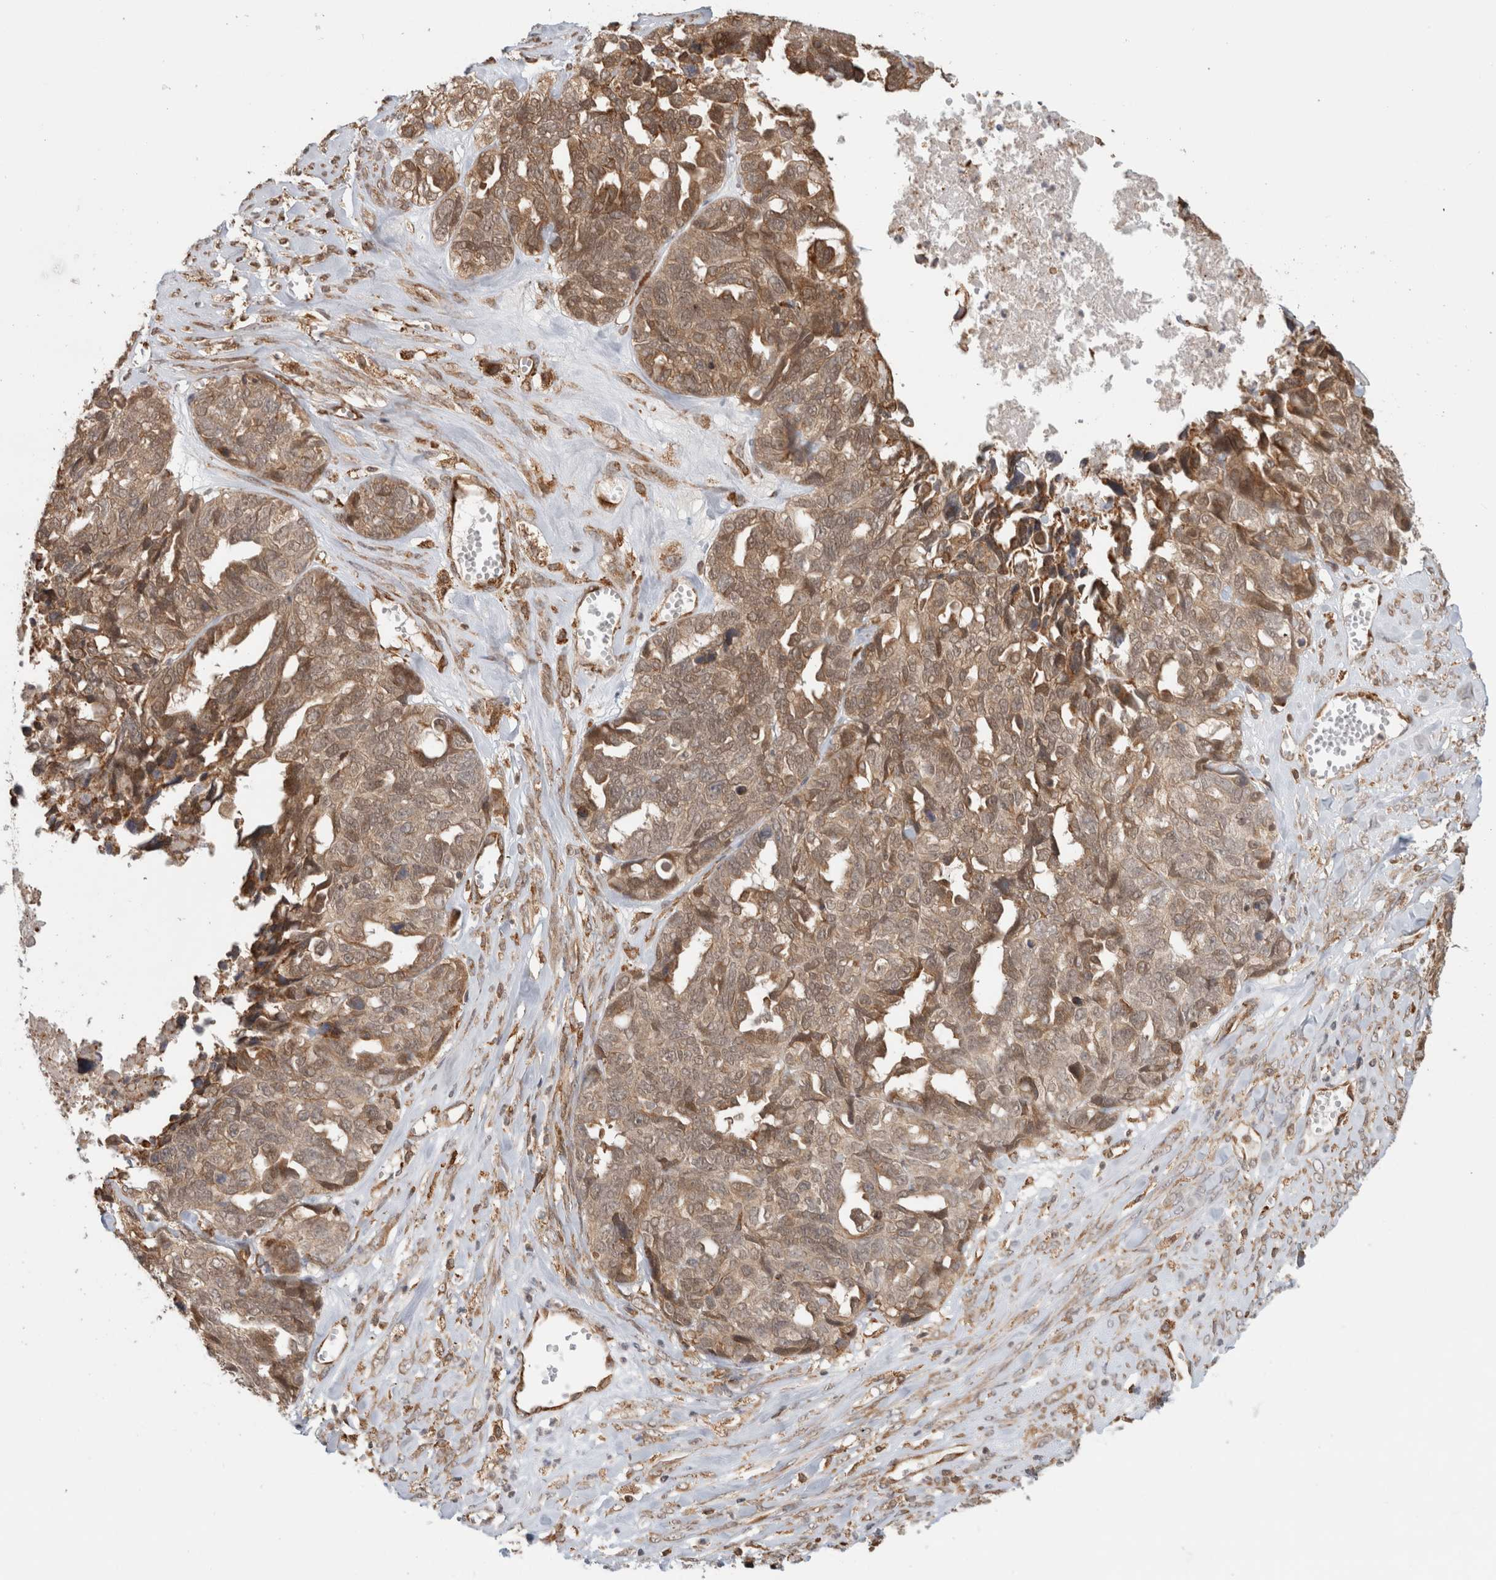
{"staining": {"intensity": "moderate", "quantity": ">75%", "location": "cytoplasmic/membranous,nuclear"}, "tissue": "ovarian cancer", "cell_type": "Tumor cells", "image_type": "cancer", "snomed": [{"axis": "morphology", "description": "Cystadenocarcinoma, serous, NOS"}, {"axis": "topography", "description": "Ovary"}], "caption": "A photomicrograph showing moderate cytoplasmic/membranous and nuclear staining in approximately >75% of tumor cells in ovarian cancer, as visualized by brown immunohistochemical staining.", "gene": "MS4A7", "patient": {"sex": "female", "age": 79}}